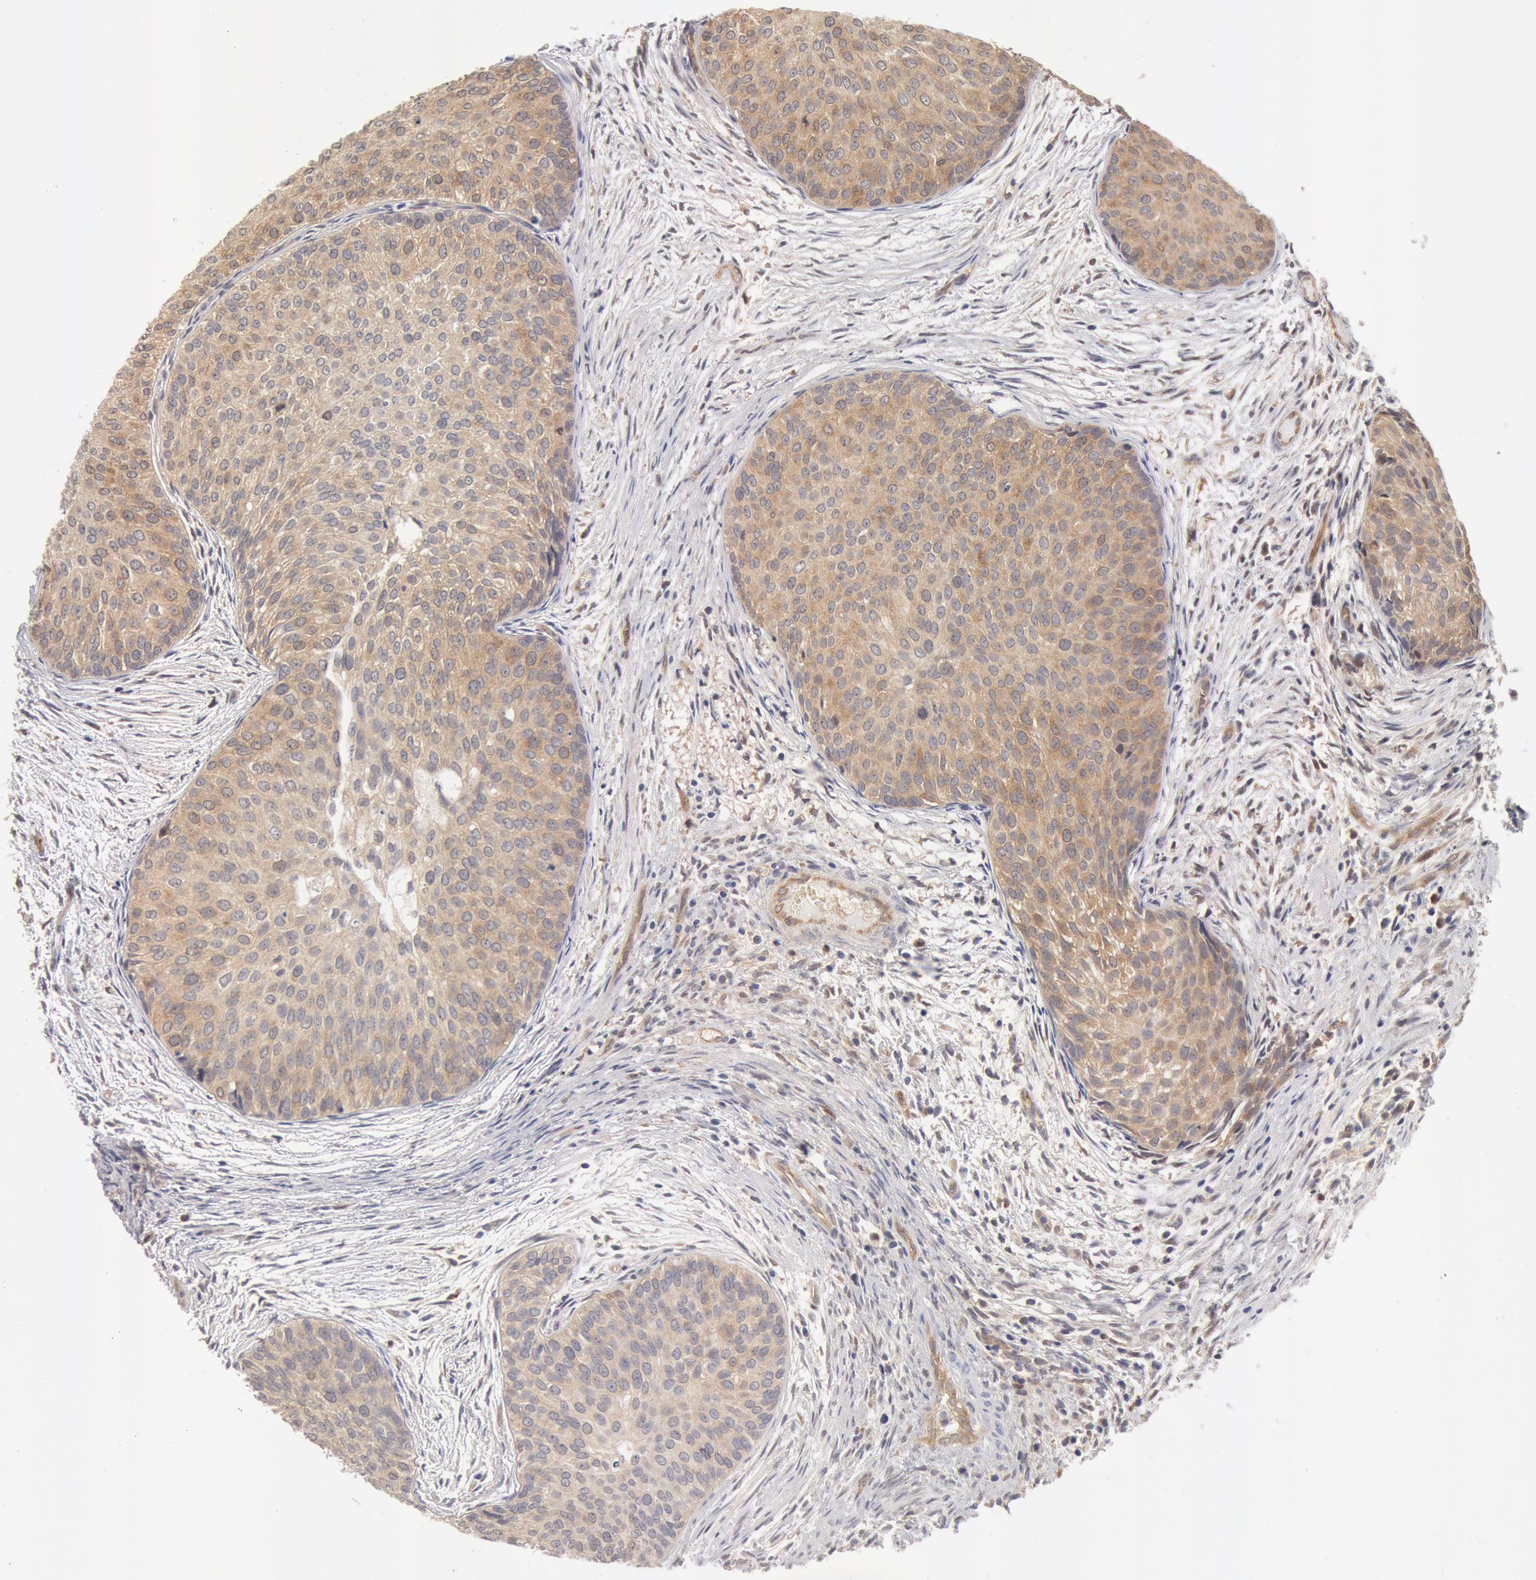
{"staining": {"intensity": "weak", "quantity": ">75%", "location": "cytoplasmic/membranous"}, "tissue": "urothelial cancer", "cell_type": "Tumor cells", "image_type": "cancer", "snomed": [{"axis": "morphology", "description": "Urothelial carcinoma, Low grade"}, {"axis": "topography", "description": "Urinary bladder"}], "caption": "Protein expression analysis of human urothelial cancer reveals weak cytoplasmic/membranous expression in about >75% of tumor cells.", "gene": "DNAJA1", "patient": {"sex": "male", "age": 84}}